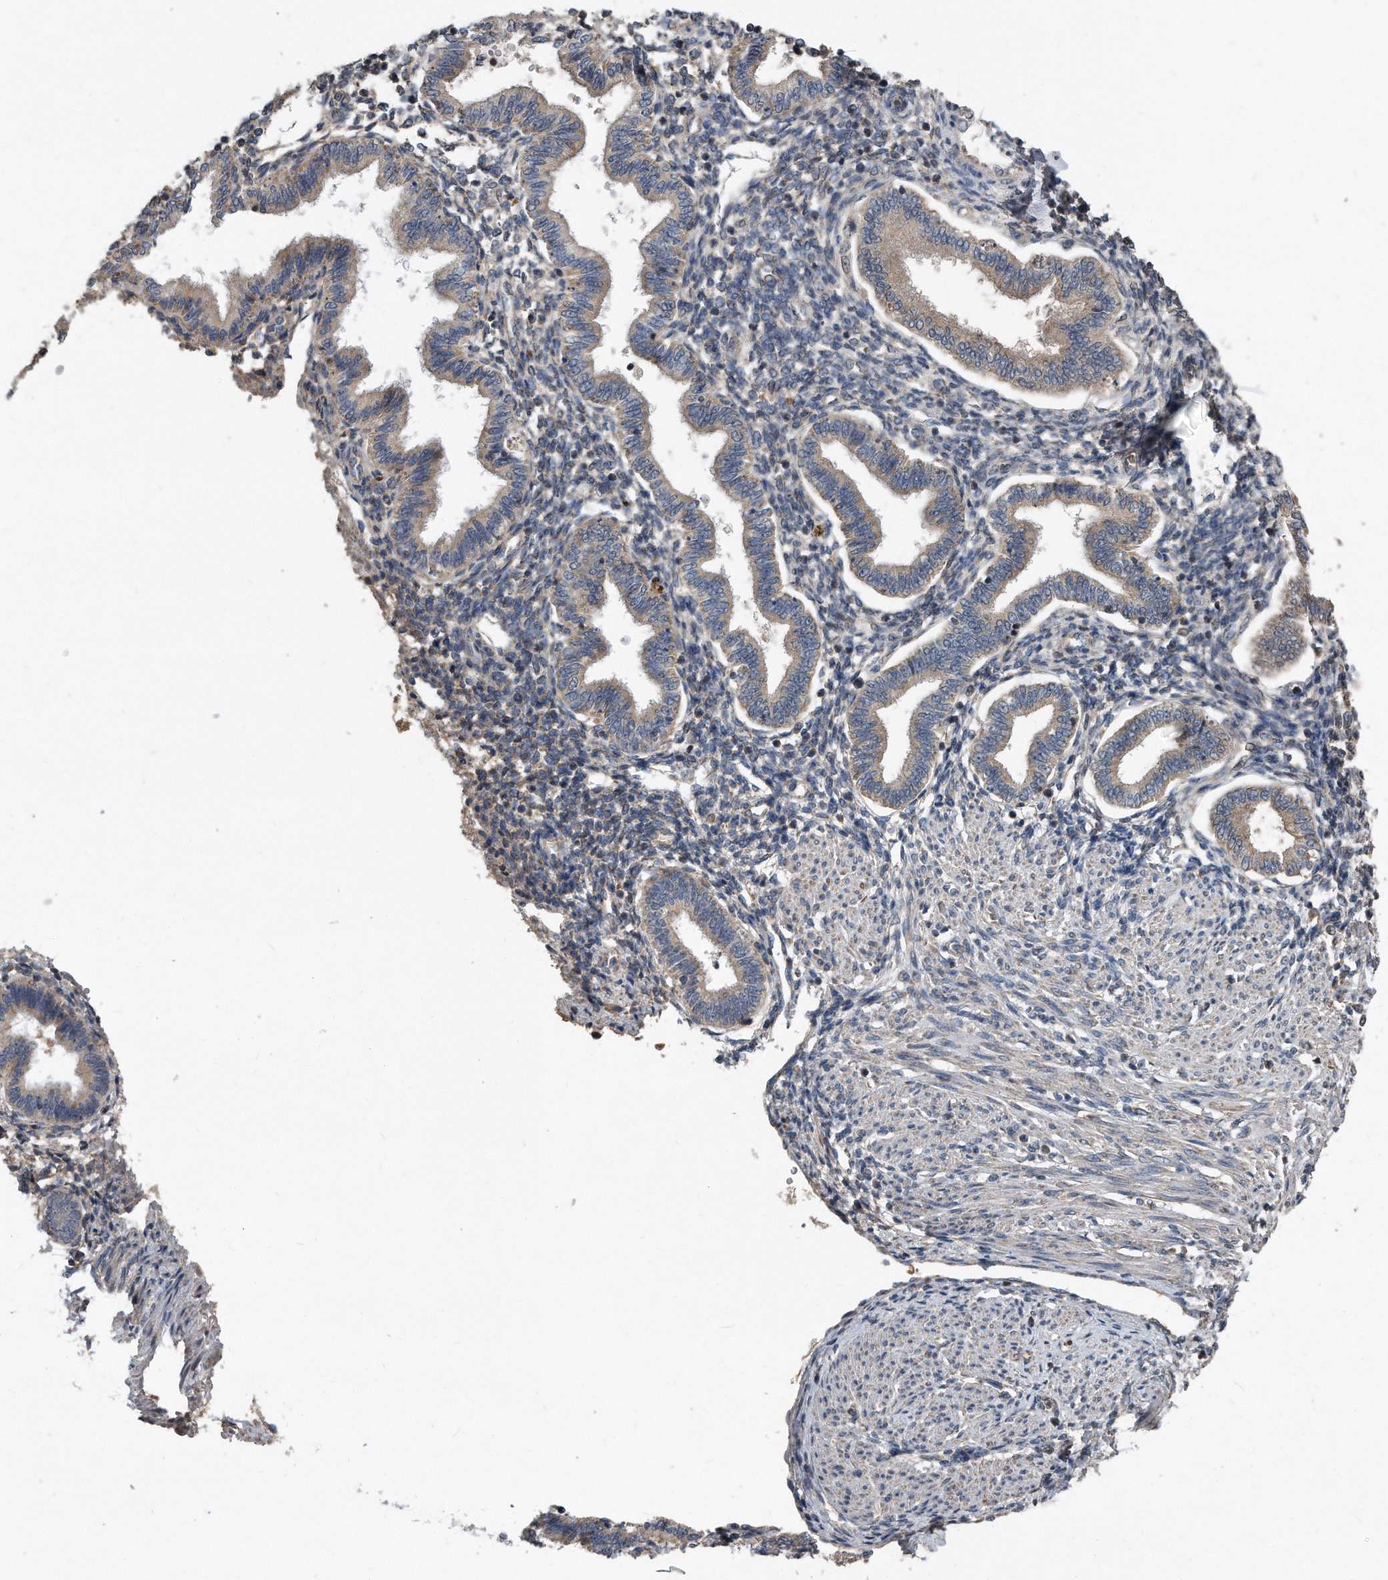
{"staining": {"intensity": "negative", "quantity": "none", "location": "none"}, "tissue": "endometrium", "cell_type": "Cells in endometrial stroma", "image_type": "normal", "snomed": [{"axis": "morphology", "description": "Normal tissue, NOS"}, {"axis": "topography", "description": "Endometrium"}], "caption": "DAB immunohistochemical staining of normal endometrium displays no significant expression in cells in endometrial stroma. (Brightfield microscopy of DAB (3,3'-diaminobenzidine) IHC at high magnification).", "gene": "SDHA", "patient": {"sex": "female", "age": 53}}